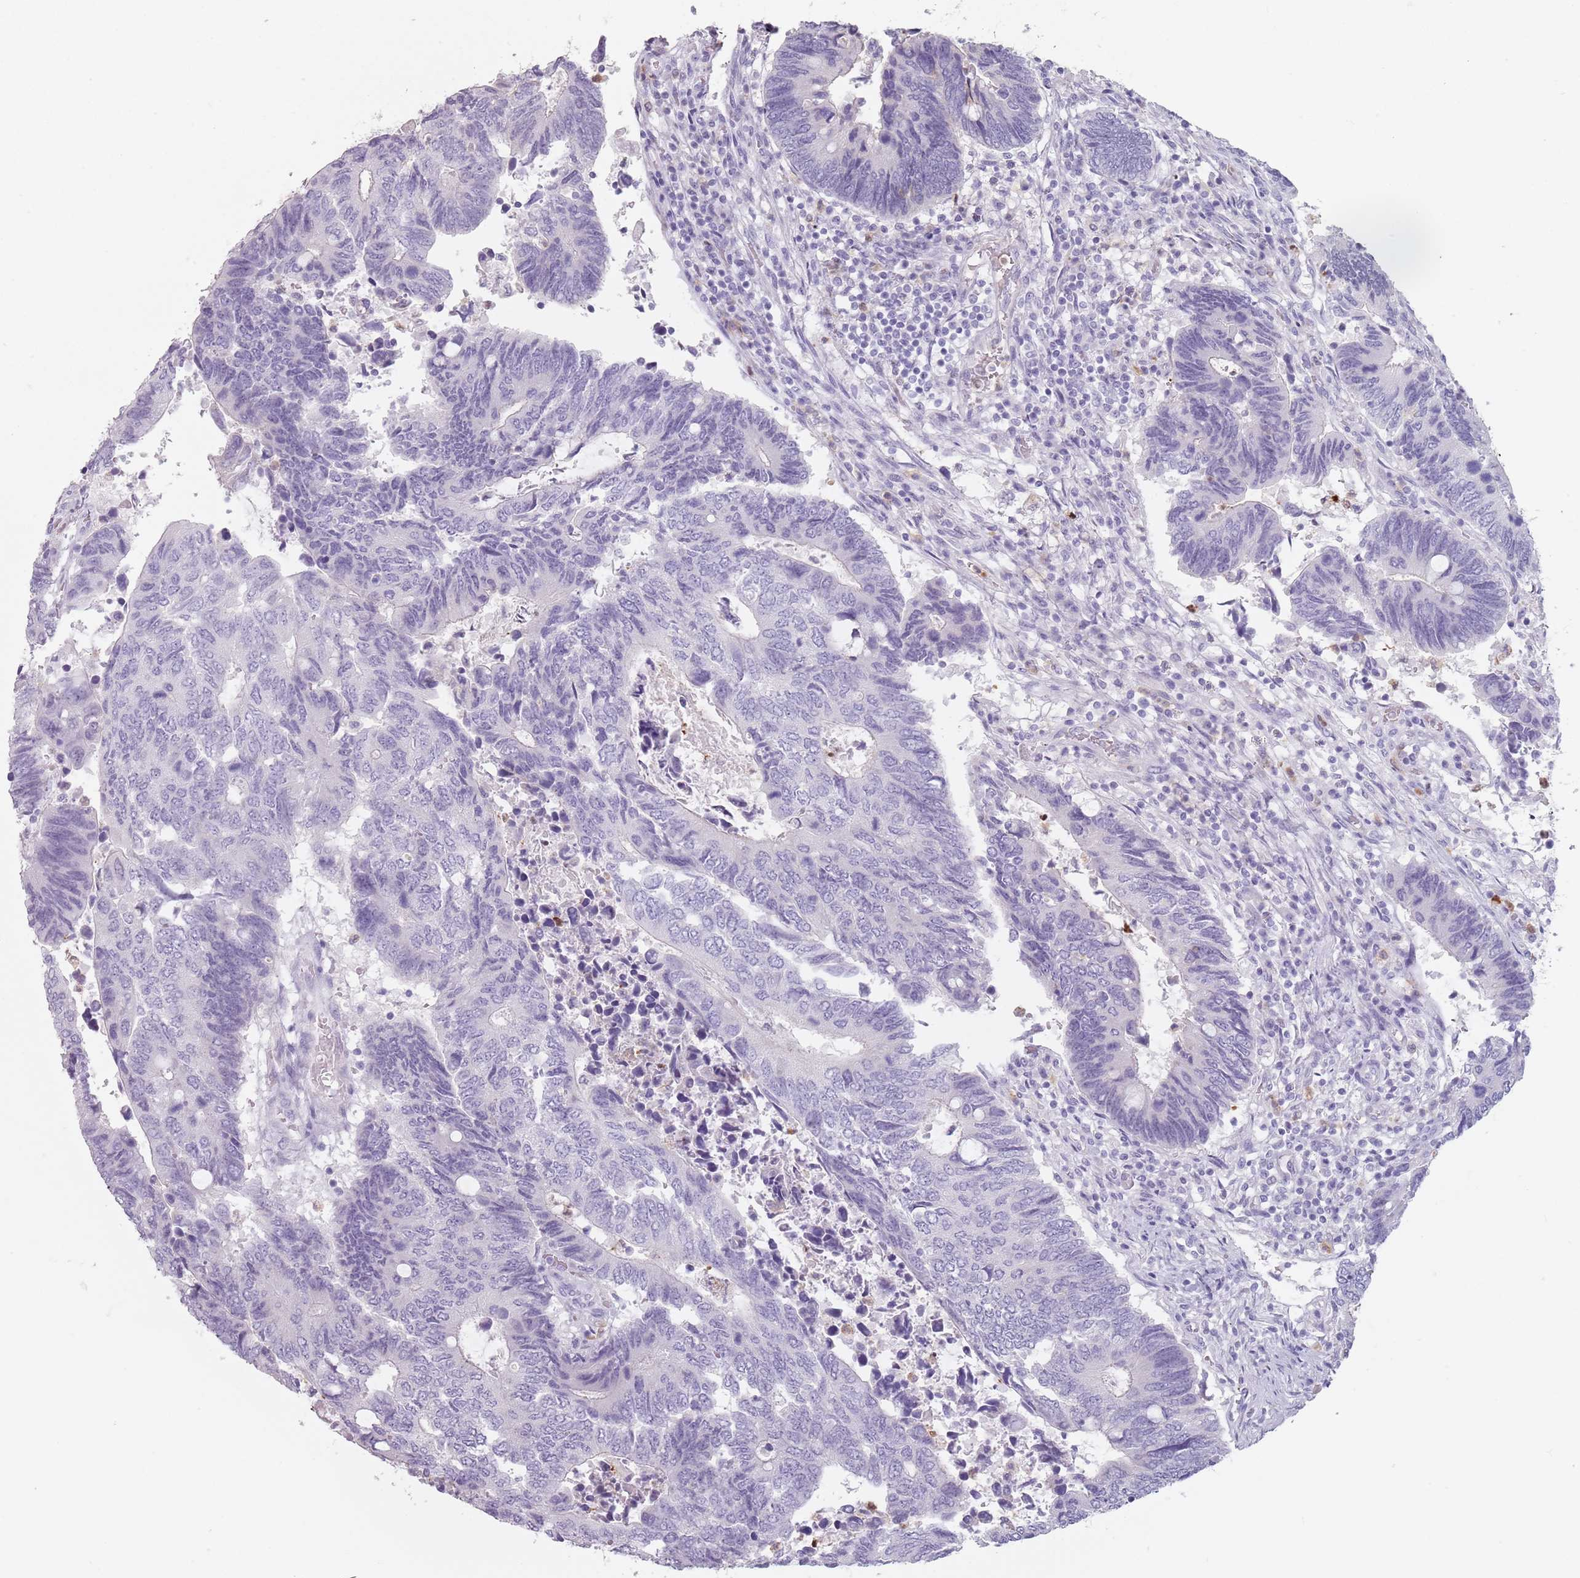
{"staining": {"intensity": "negative", "quantity": "none", "location": "none"}, "tissue": "colorectal cancer", "cell_type": "Tumor cells", "image_type": "cancer", "snomed": [{"axis": "morphology", "description": "Adenocarcinoma, NOS"}, {"axis": "topography", "description": "Colon"}], "caption": "Immunohistochemical staining of human adenocarcinoma (colorectal) shows no significant expression in tumor cells.", "gene": "ZNF584", "patient": {"sex": "male", "age": 87}}